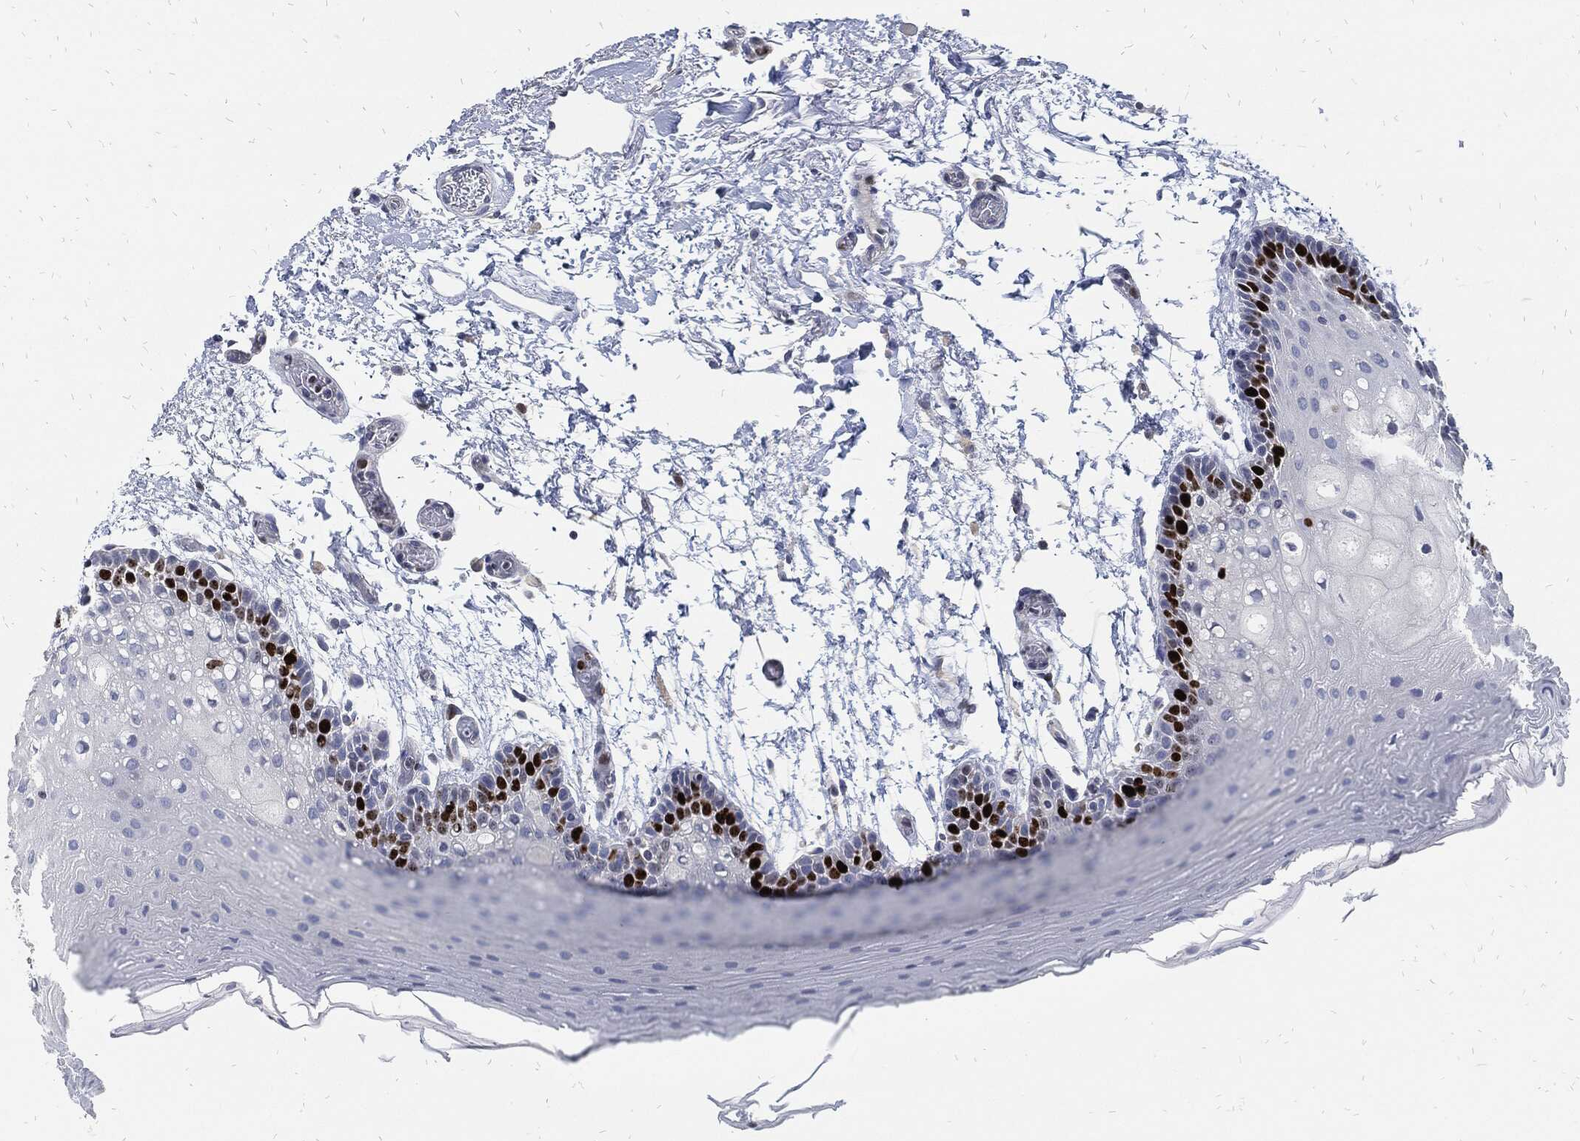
{"staining": {"intensity": "strong", "quantity": "<25%", "location": "nuclear"}, "tissue": "oral mucosa", "cell_type": "Squamous epithelial cells", "image_type": "normal", "snomed": [{"axis": "morphology", "description": "Normal tissue, NOS"}, {"axis": "topography", "description": "Oral tissue"}], "caption": "Immunohistochemistry (IHC) of normal oral mucosa shows medium levels of strong nuclear expression in about <25% of squamous epithelial cells.", "gene": "MKI67", "patient": {"sex": "male", "age": 62}}